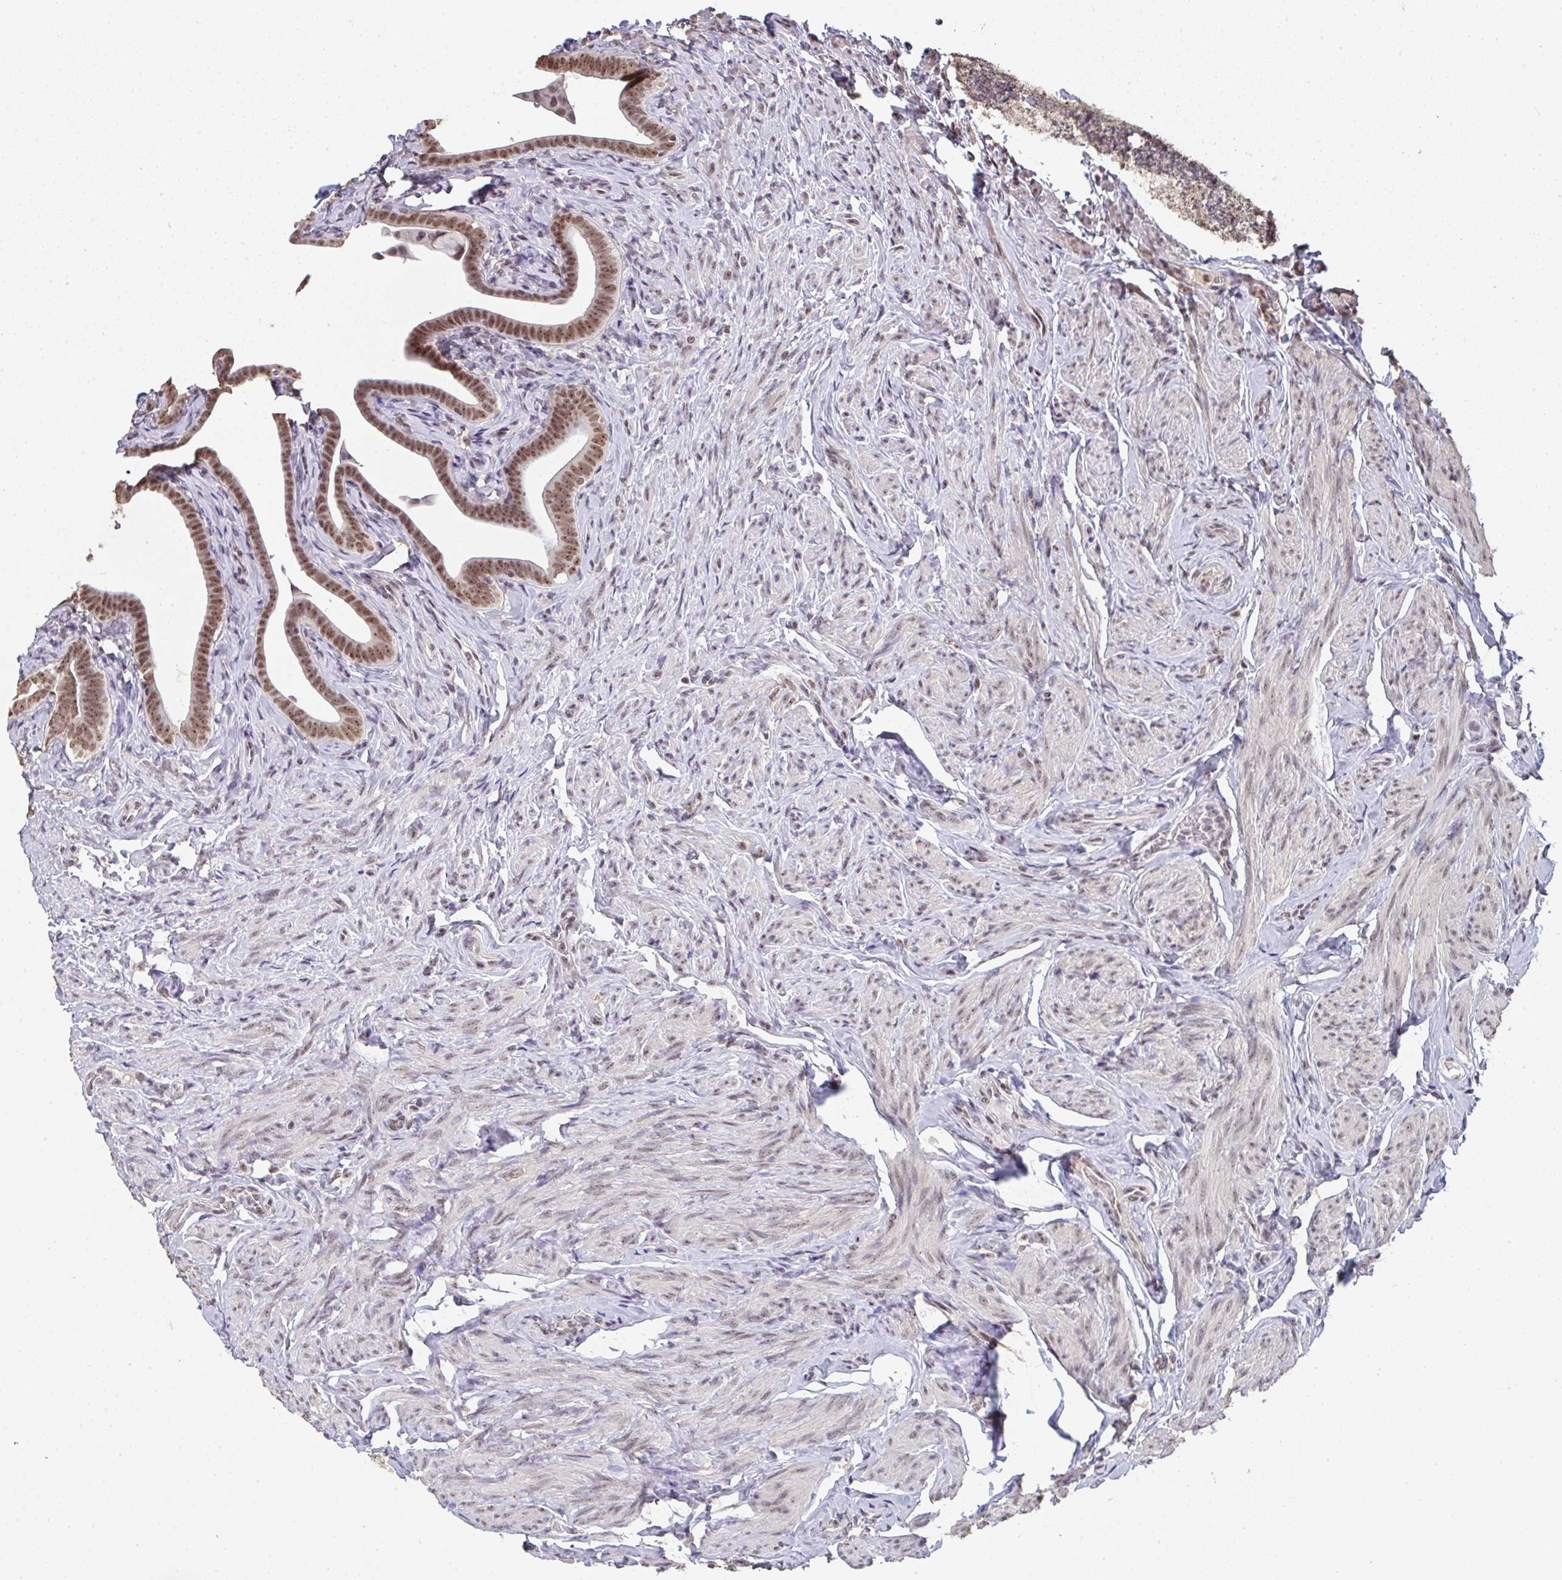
{"staining": {"intensity": "moderate", "quantity": ">75%", "location": "nuclear"}, "tissue": "fallopian tube", "cell_type": "Glandular cells", "image_type": "normal", "snomed": [{"axis": "morphology", "description": "Normal tissue, NOS"}, {"axis": "topography", "description": "Fallopian tube"}], "caption": "An IHC photomicrograph of normal tissue is shown. Protein staining in brown labels moderate nuclear positivity in fallopian tube within glandular cells.", "gene": "DKC1", "patient": {"sex": "female", "age": 69}}